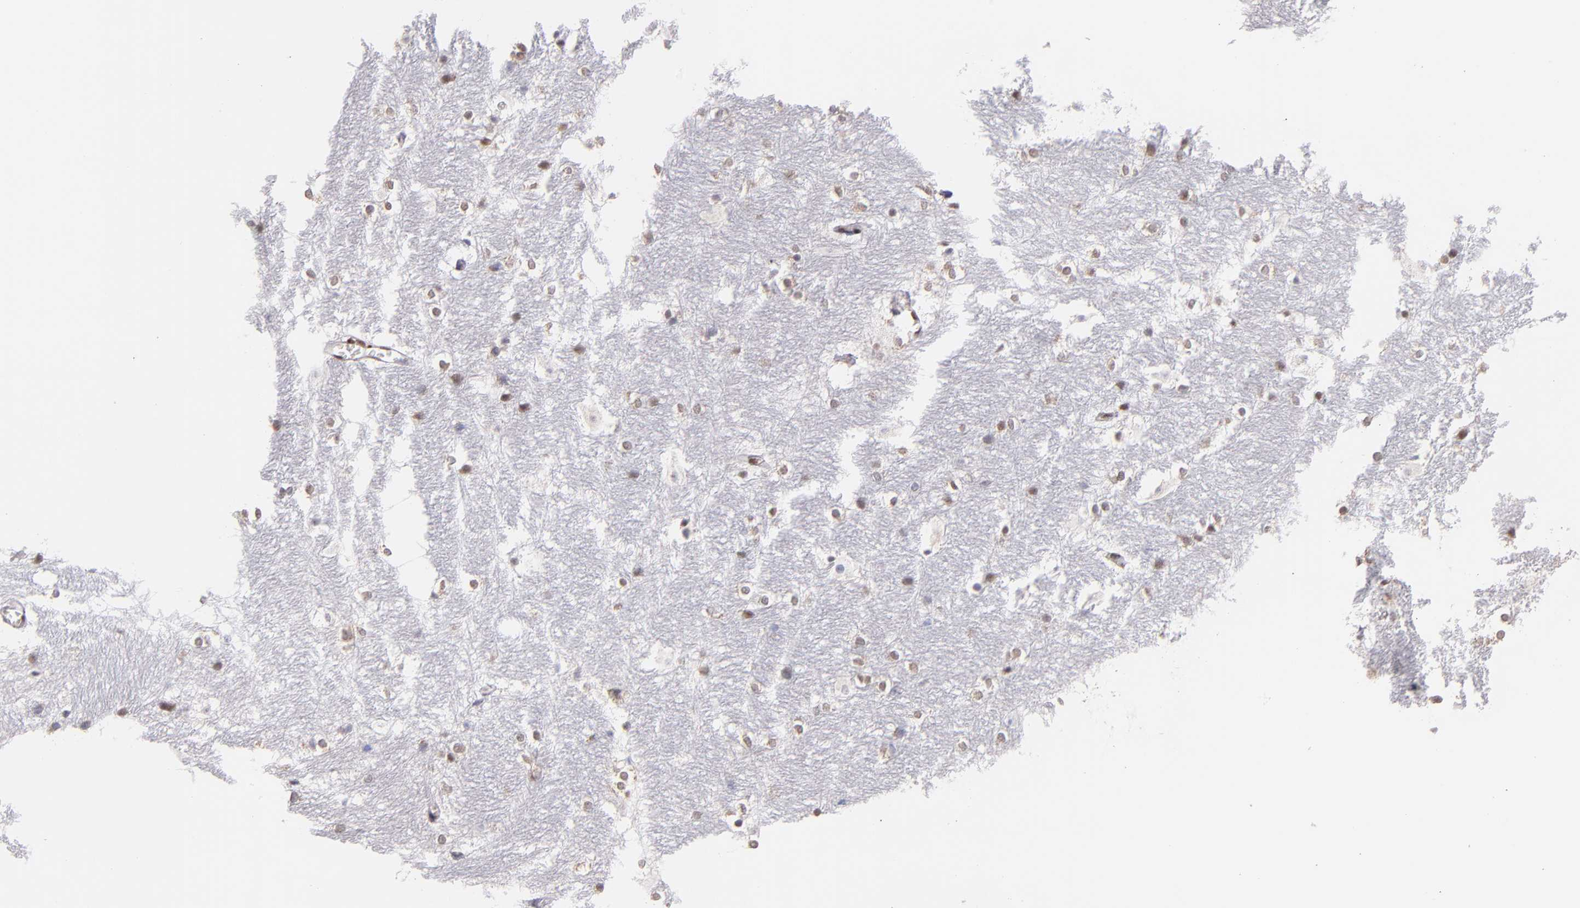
{"staining": {"intensity": "negative", "quantity": "none", "location": "none"}, "tissue": "hippocampus", "cell_type": "Glial cells", "image_type": "normal", "snomed": [{"axis": "morphology", "description": "Normal tissue, NOS"}, {"axis": "topography", "description": "Hippocampus"}], "caption": "A photomicrograph of human hippocampus is negative for staining in glial cells. (Stains: DAB (3,3'-diaminobenzidine) immunohistochemistry (IHC) with hematoxylin counter stain, Microscopy: brightfield microscopy at high magnification).", "gene": "SRF", "patient": {"sex": "female", "age": 19}}